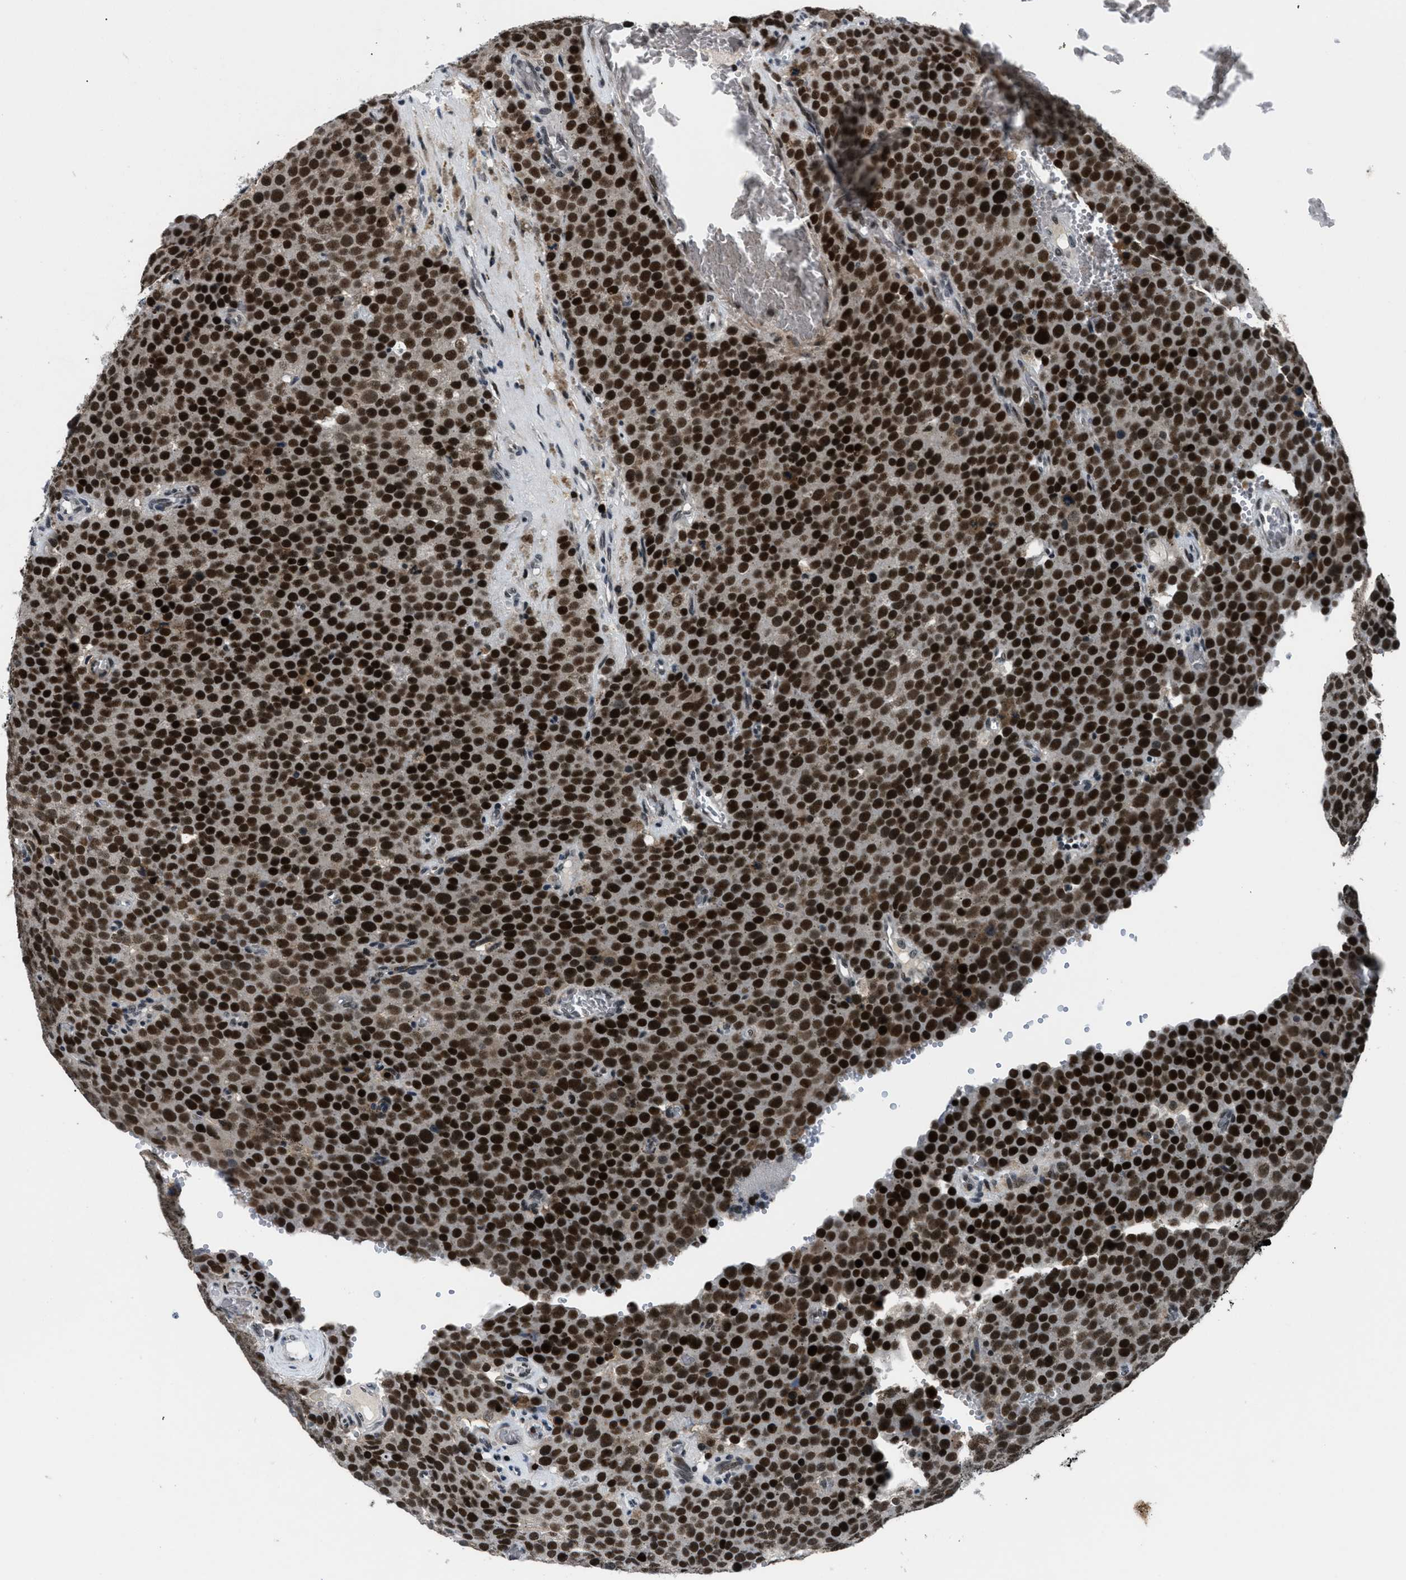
{"staining": {"intensity": "strong", "quantity": ">75%", "location": "nuclear"}, "tissue": "testis cancer", "cell_type": "Tumor cells", "image_type": "cancer", "snomed": [{"axis": "morphology", "description": "Normal tissue, NOS"}, {"axis": "morphology", "description": "Seminoma, NOS"}, {"axis": "topography", "description": "Testis"}], "caption": "Testis seminoma stained with DAB (3,3'-diaminobenzidine) IHC demonstrates high levels of strong nuclear positivity in about >75% of tumor cells.", "gene": "SMARCB1", "patient": {"sex": "male", "age": 71}}